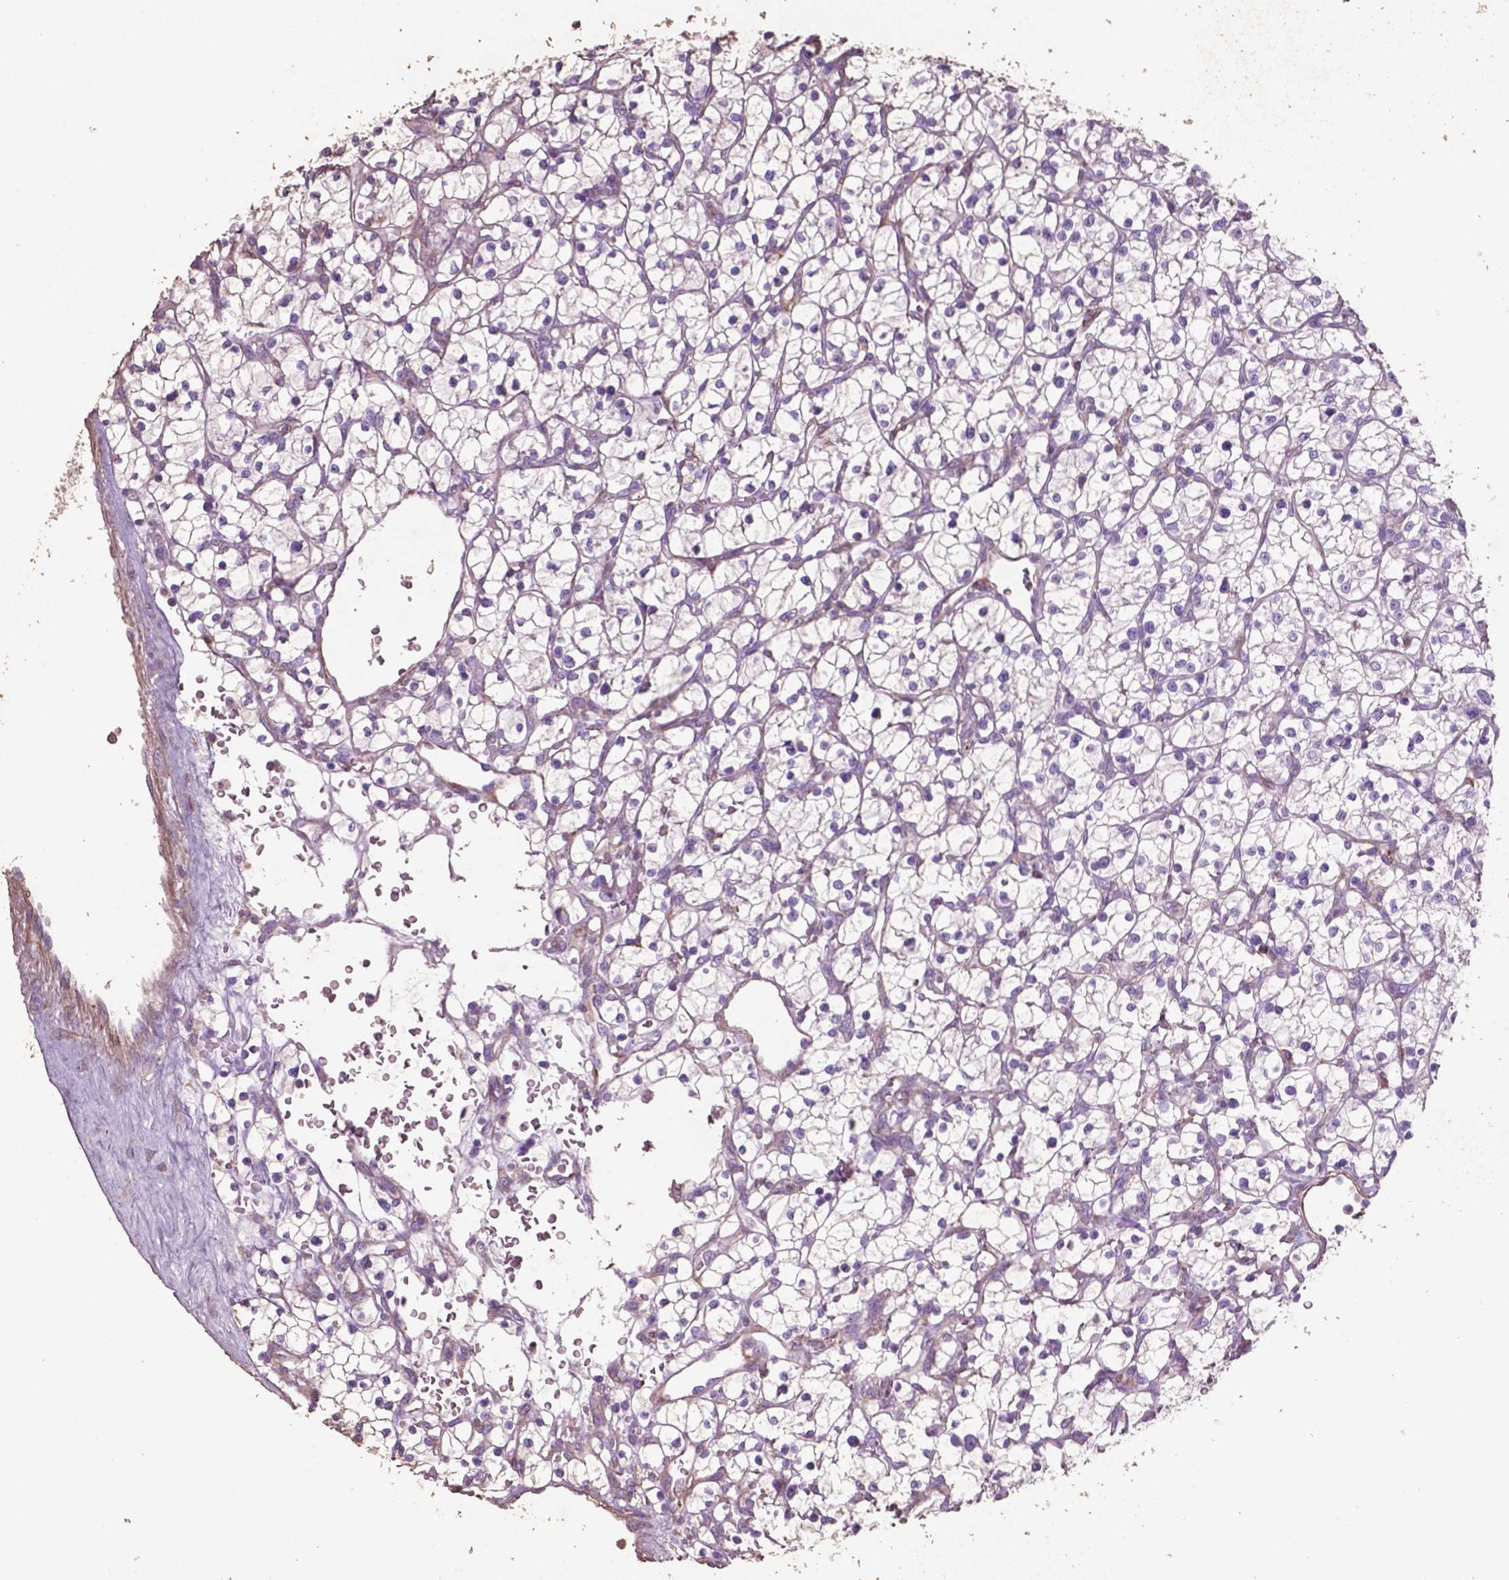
{"staining": {"intensity": "negative", "quantity": "none", "location": "none"}, "tissue": "renal cancer", "cell_type": "Tumor cells", "image_type": "cancer", "snomed": [{"axis": "morphology", "description": "Adenocarcinoma, NOS"}, {"axis": "topography", "description": "Kidney"}], "caption": "An immunohistochemistry micrograph of renal cancer (adenocarcinoma) is shown. There is no staining in tumor cells of renal cancer (adenocarcinoma).", "gene": "COMMD4", "patient": {"sex": "female", "age": 64}}